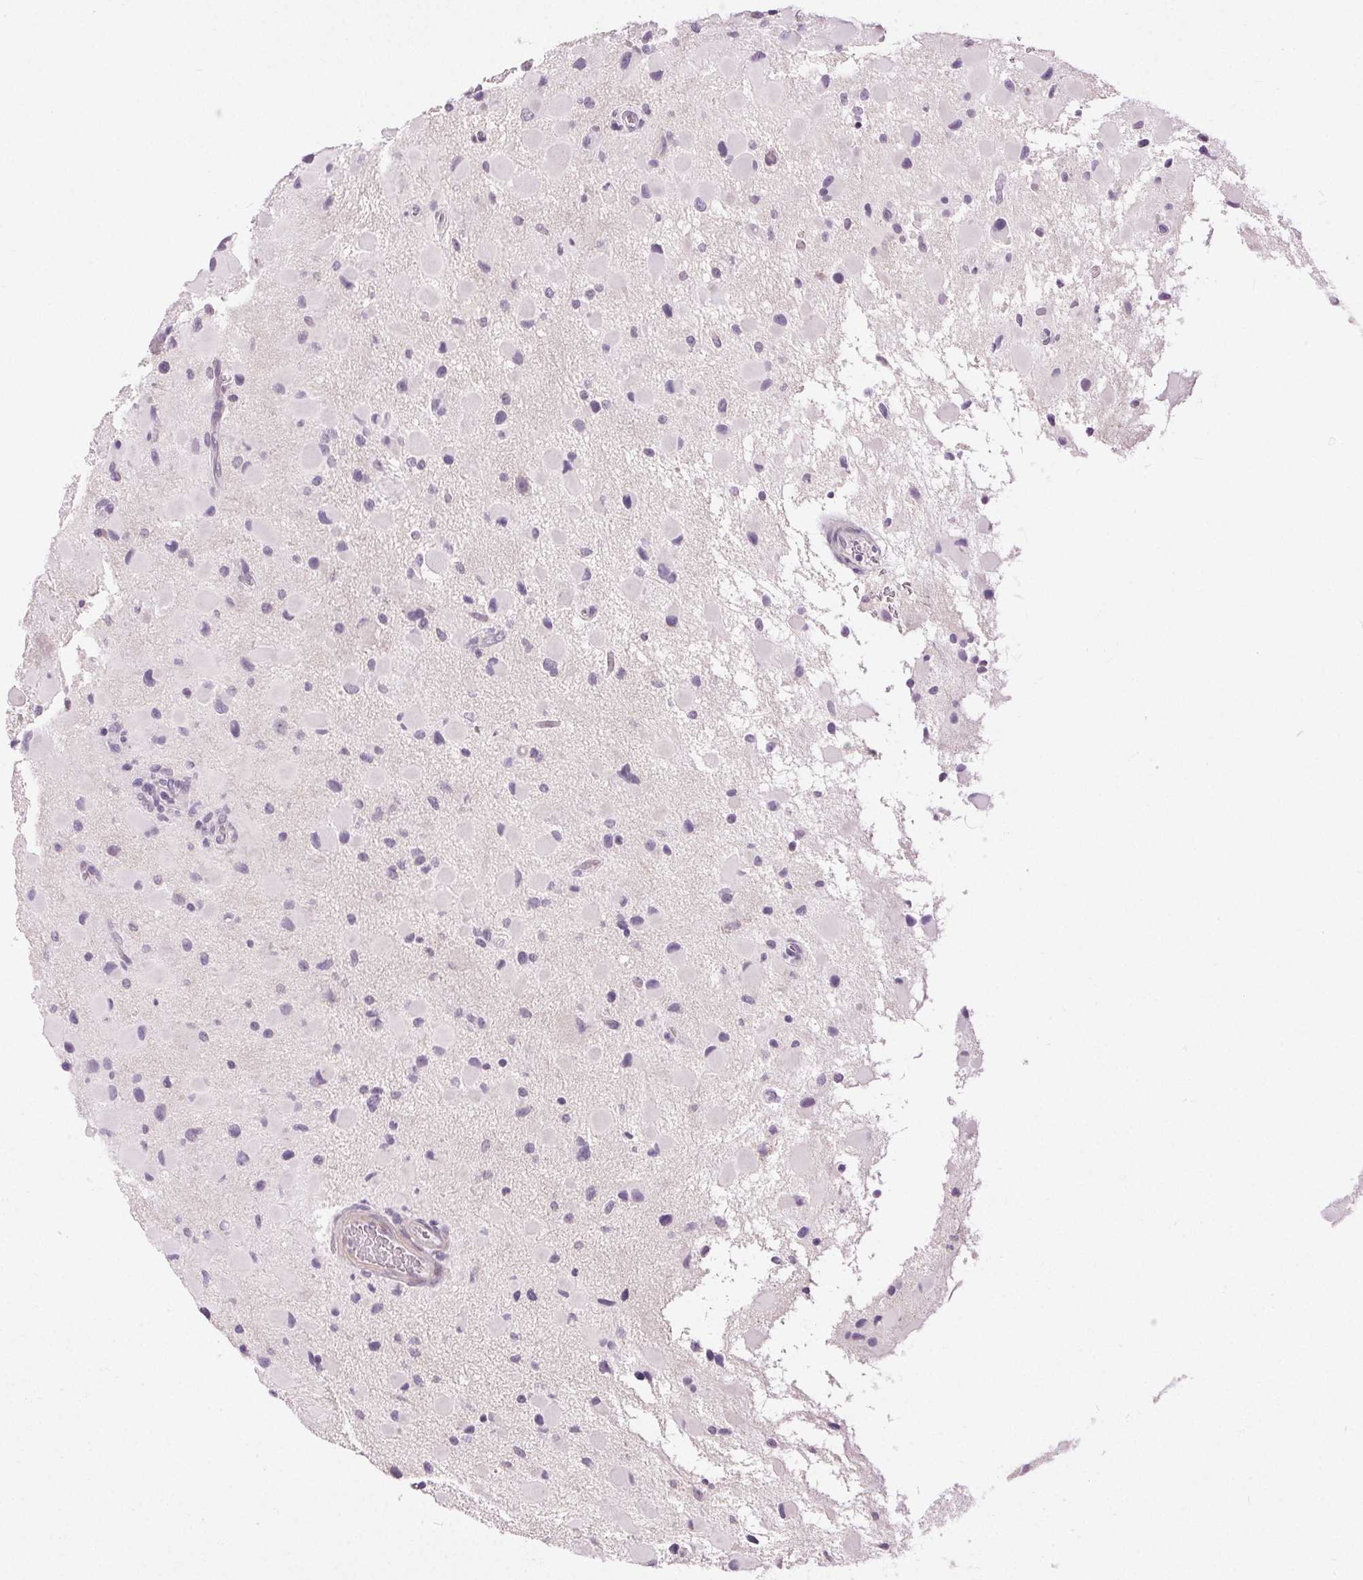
{"staining": {"intensity": "negative", "quantity": "none", "location": "none"}, "tissue": "glioma", "cell_type": "Tumor cells", "image_type": "cancer", "snomed": [{"axis": "morphology", "description": "Glioma, malignant, Low grade"}, {"axis": "topography", "description": "Brain"}], "caption": "There is no significant positivity in tumor cells of glioma.", "gene": "DSG3", "patient": {"sex": "female", "age": 32}}